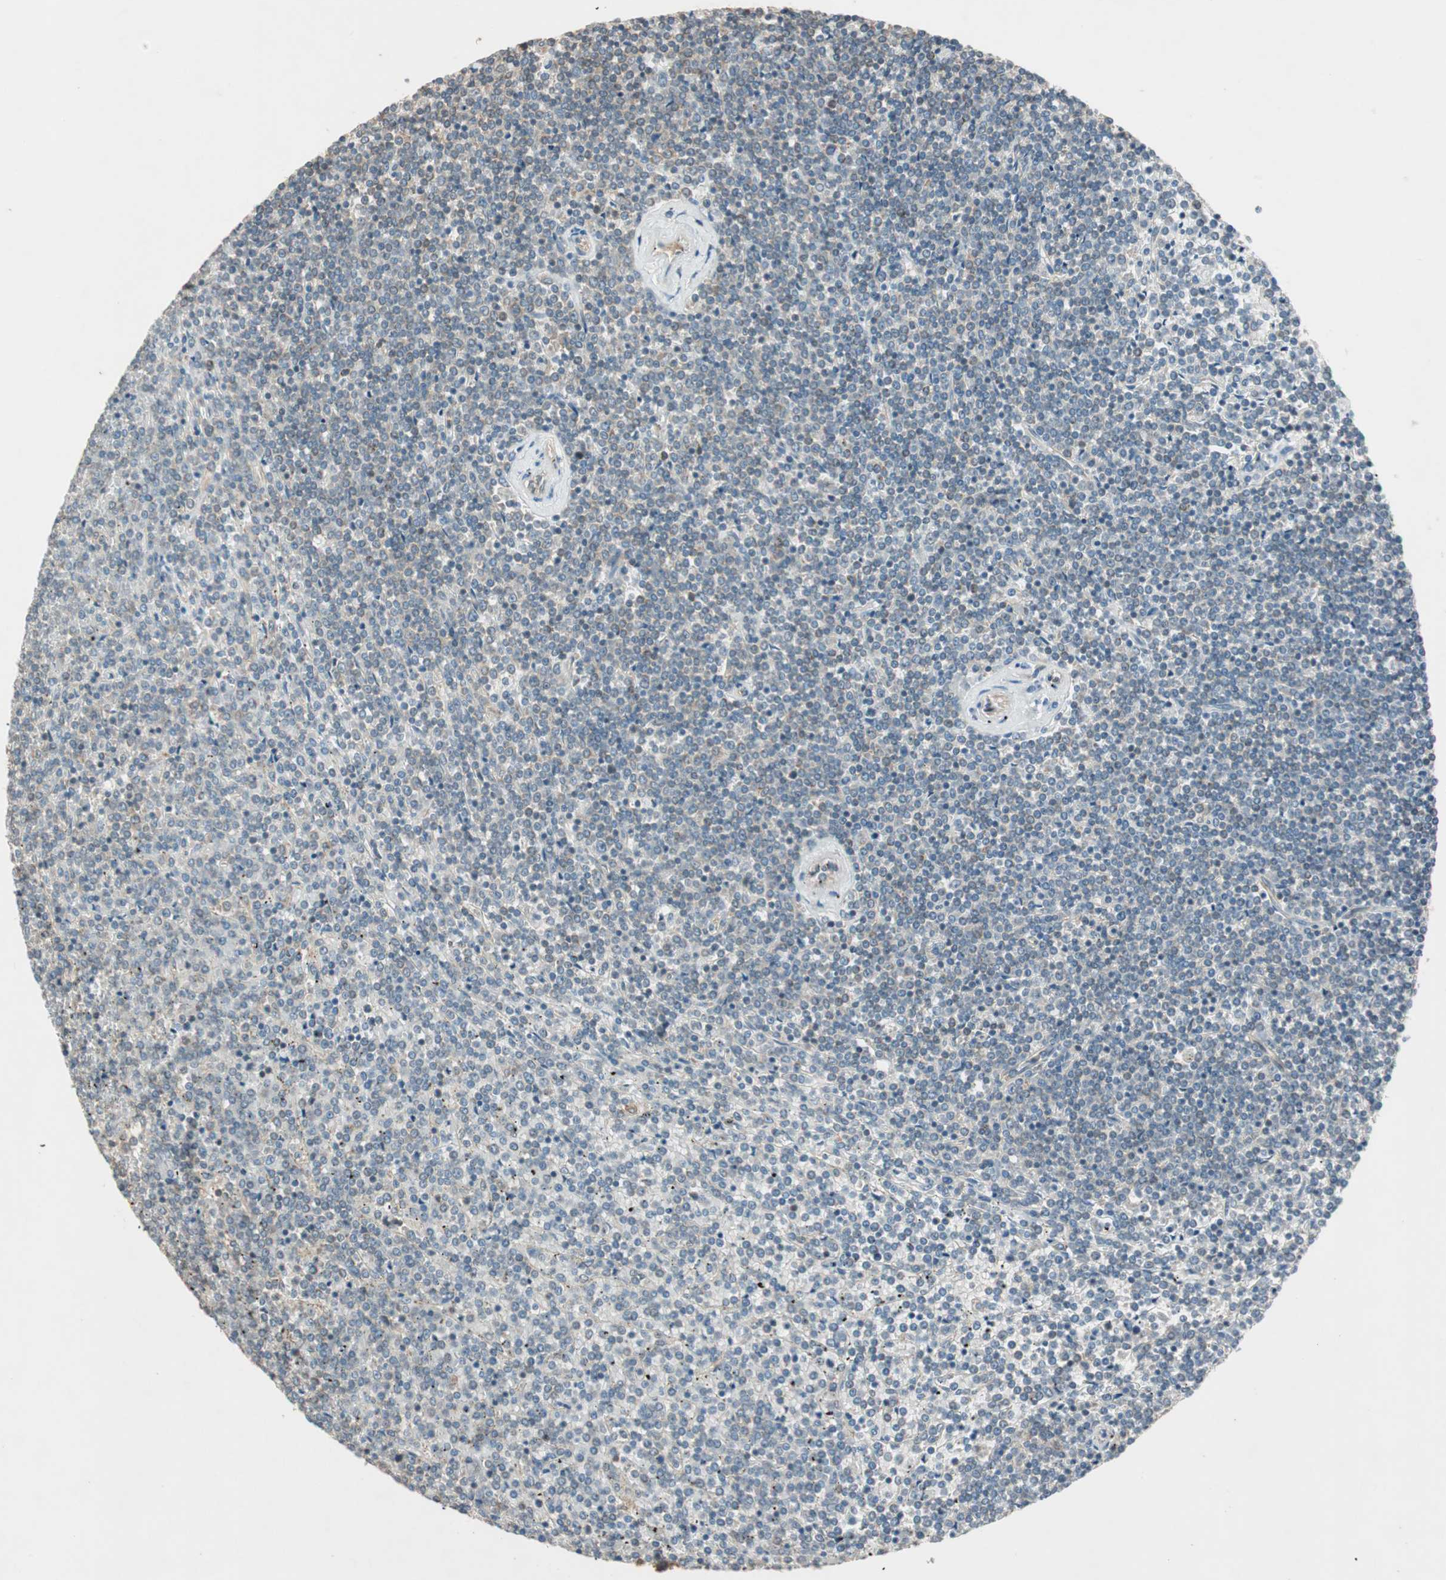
{"staining": {"intensity": "moderate", "quantity": "25%-75%", "location": "cytoplasmic/membranous"}, "tissue": "lymphoma", "cell_type": "Tumor cells", "image_type": "cancer", "snomed": [{"axis": "morphology", "description": "Malignant lymphoma, non-Hodgkin's type, Low grade"}, {"axis": "topography", "description": "Spleen"}], "caption": "Immunohistochemical staining of lymphoma exhibits medium levels of moderate cytoplasmic/membranous positivity in approximately 25%-75% of tumor cells.", "gene": "CC2D1A", "patient": {"sex": "female", "age": 19}}